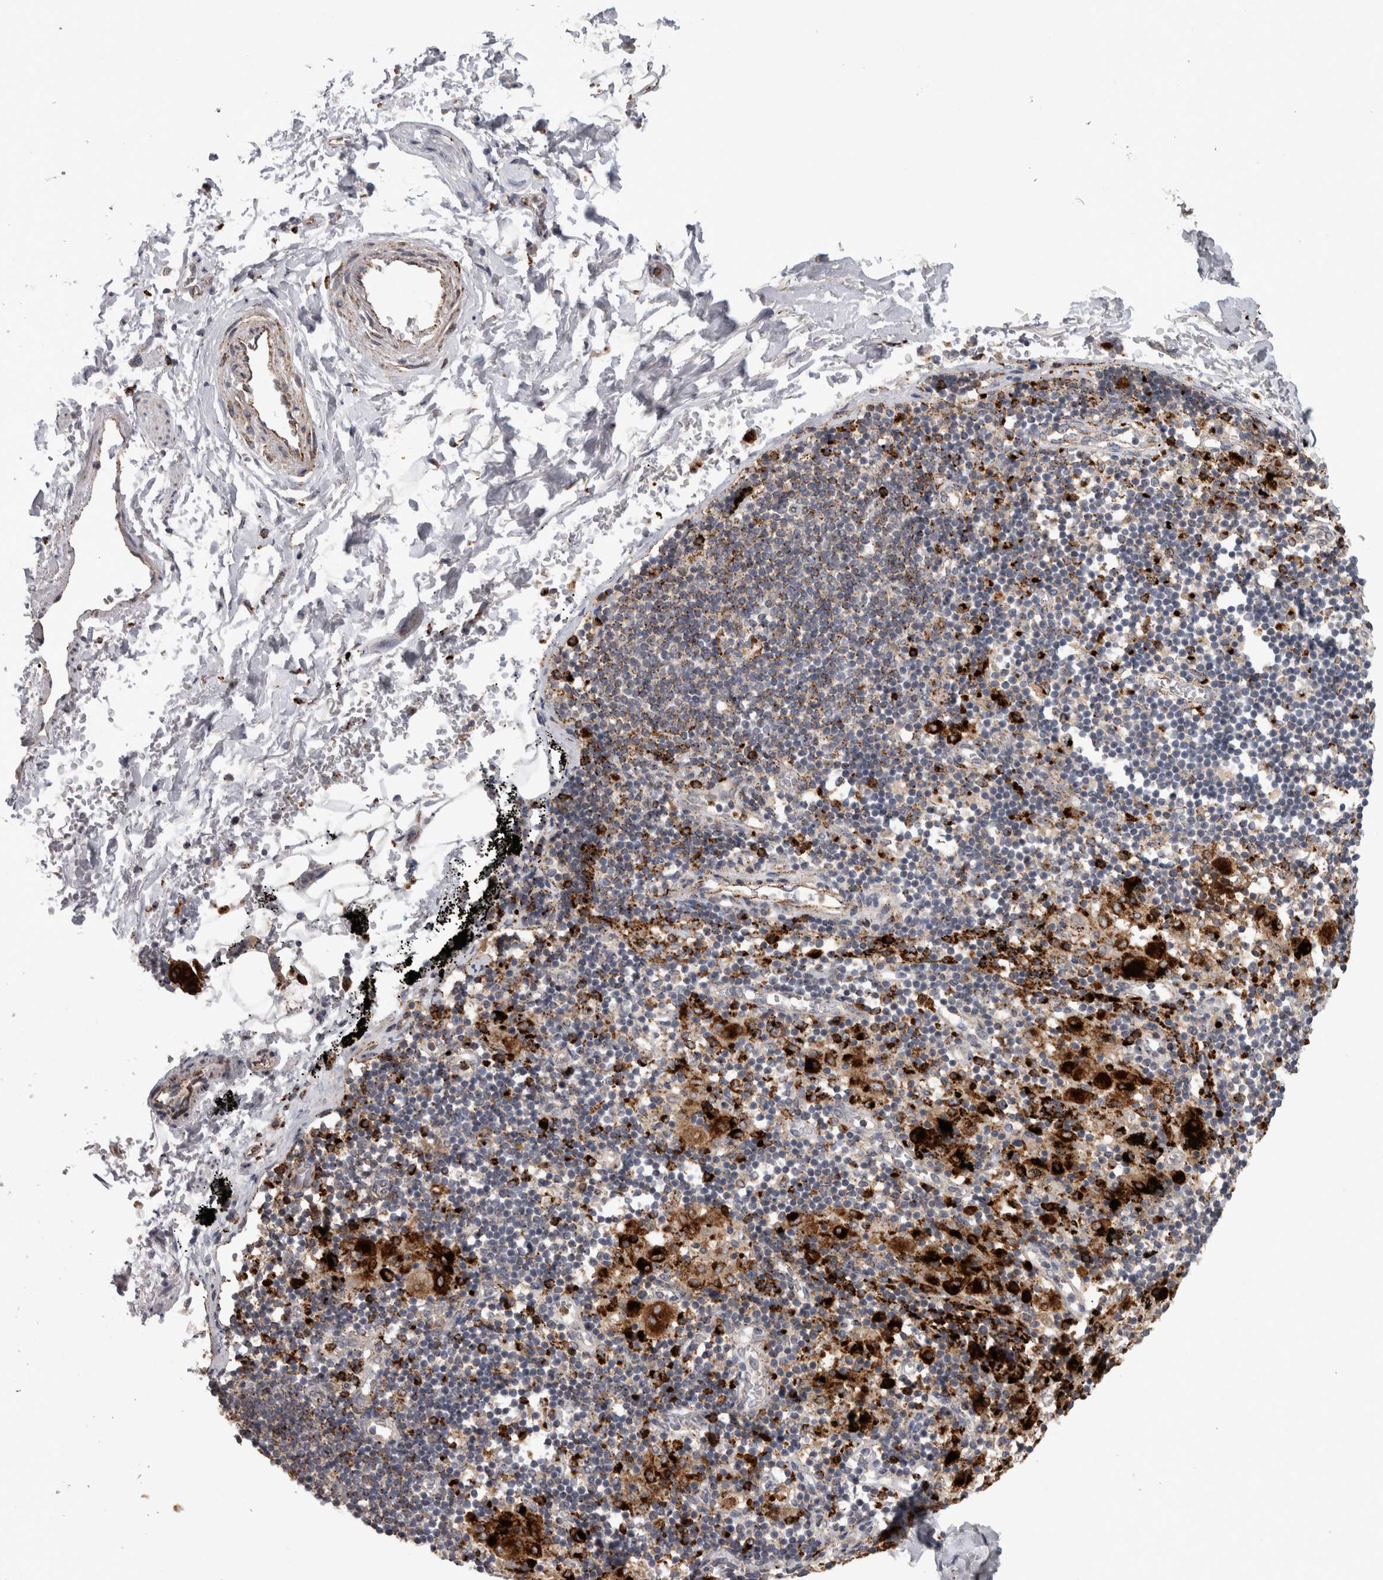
{"staining": {"intensity": "negative", "quantity": "none", "location": "none"}, "tissue": "adipose tissue", "cell_type": "Adipocytes", "image_type": "normal", "snomed": [{"axis": "morphology", "description": "Normal tissue, NOS"}, {"axis": "topography", "description": "Cartilage tissue"}, {"axis": "topography", "description": "Lung"}], "caption": "A micrograph of human adipose tissue is negative for staining in adipocytes.", "gene": "CTSZ", "patient": {"sex": "female", "age": 77}}